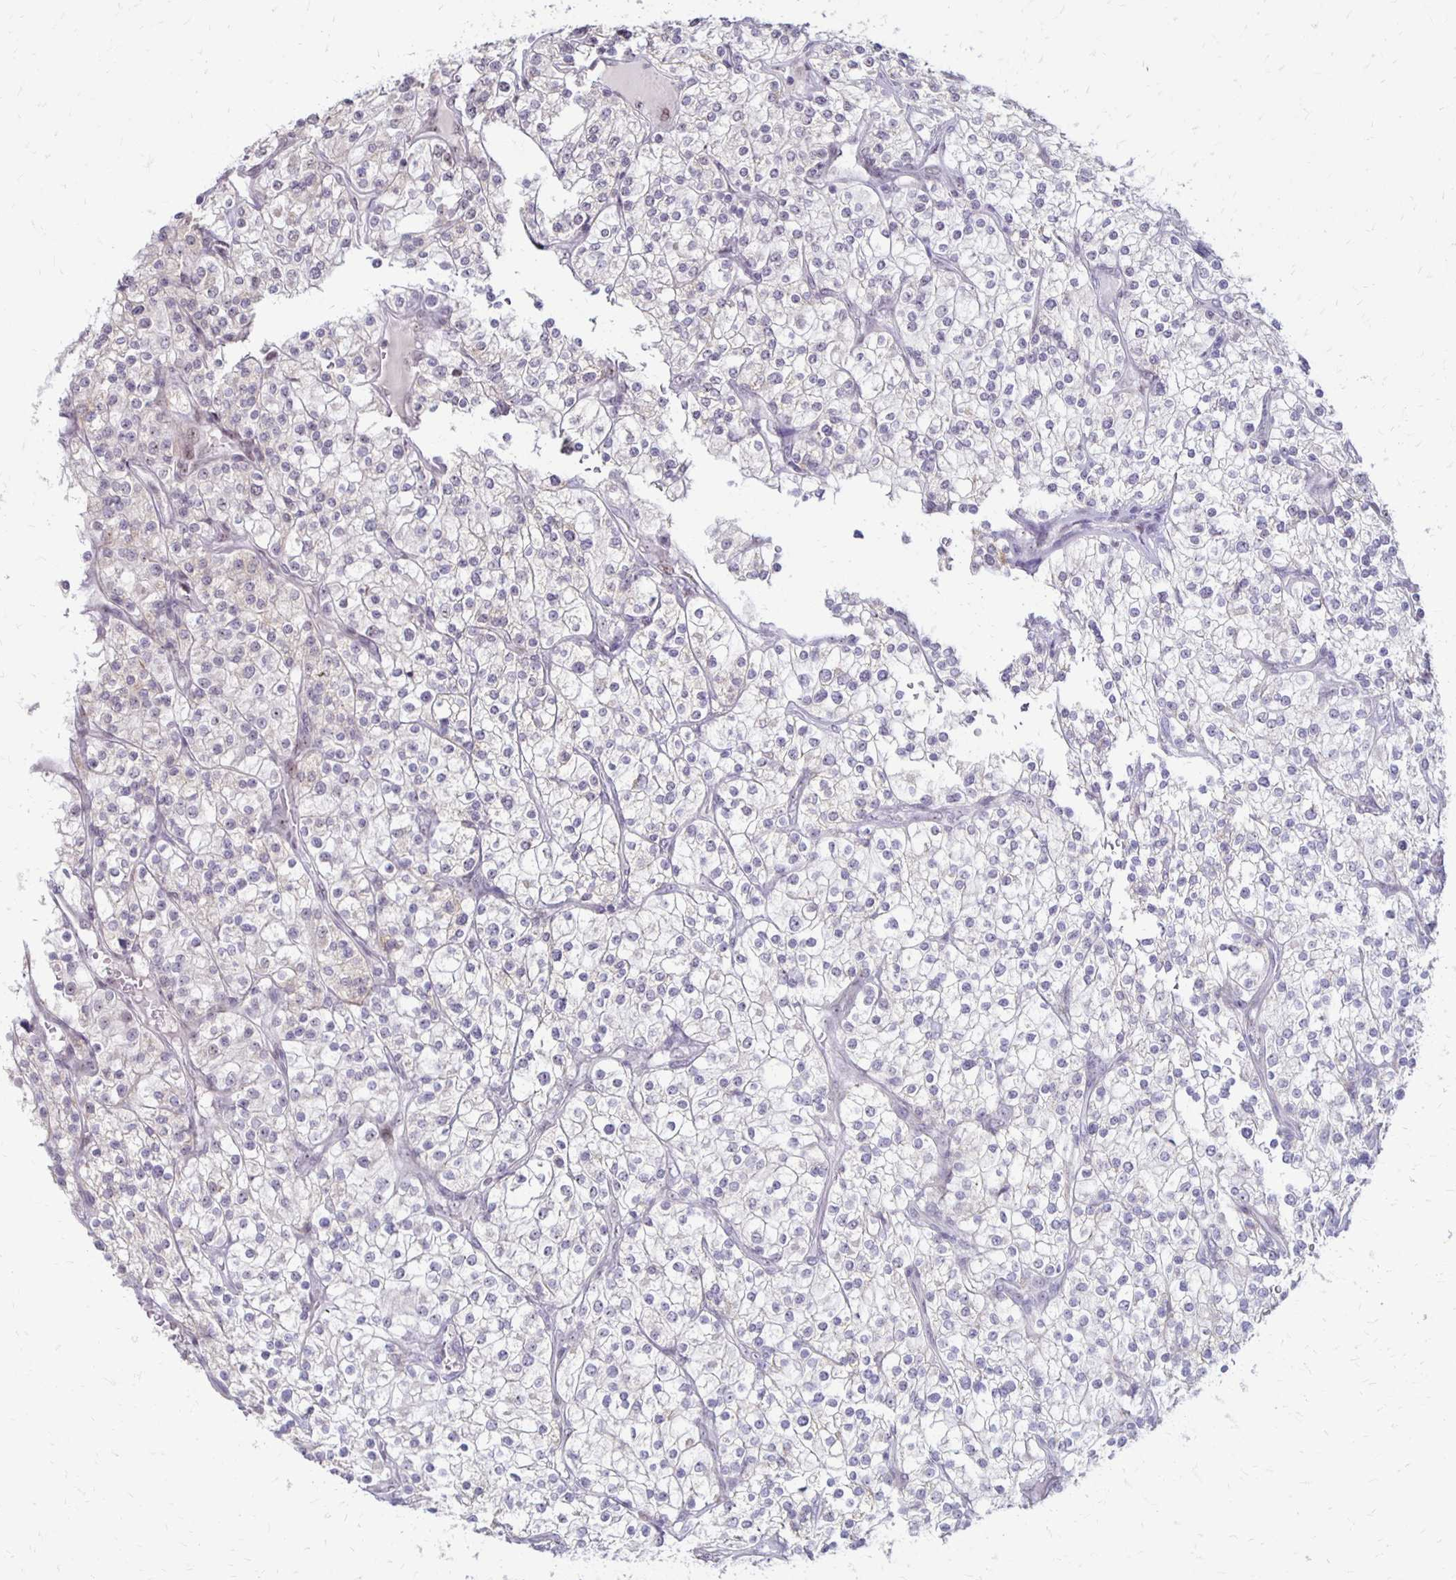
{"staining": {"intensity": "negative", "quantity": "none", "location": "none"}, "tissue": "renal cancer", "cell_type": "Tumor cells", "image_type": "cancer", "snomed": [{"axis": "morphology", "description": "Adenocarcinoma, NOS"}, {"axis": "topography", "description": "Kidney"}], "caption": "Renal cancer was stained to show a protein in brown. There is no significant expression in tumor cells.", "gene": "DAGLA", "patient": {"sex": "male", "age": 80}}